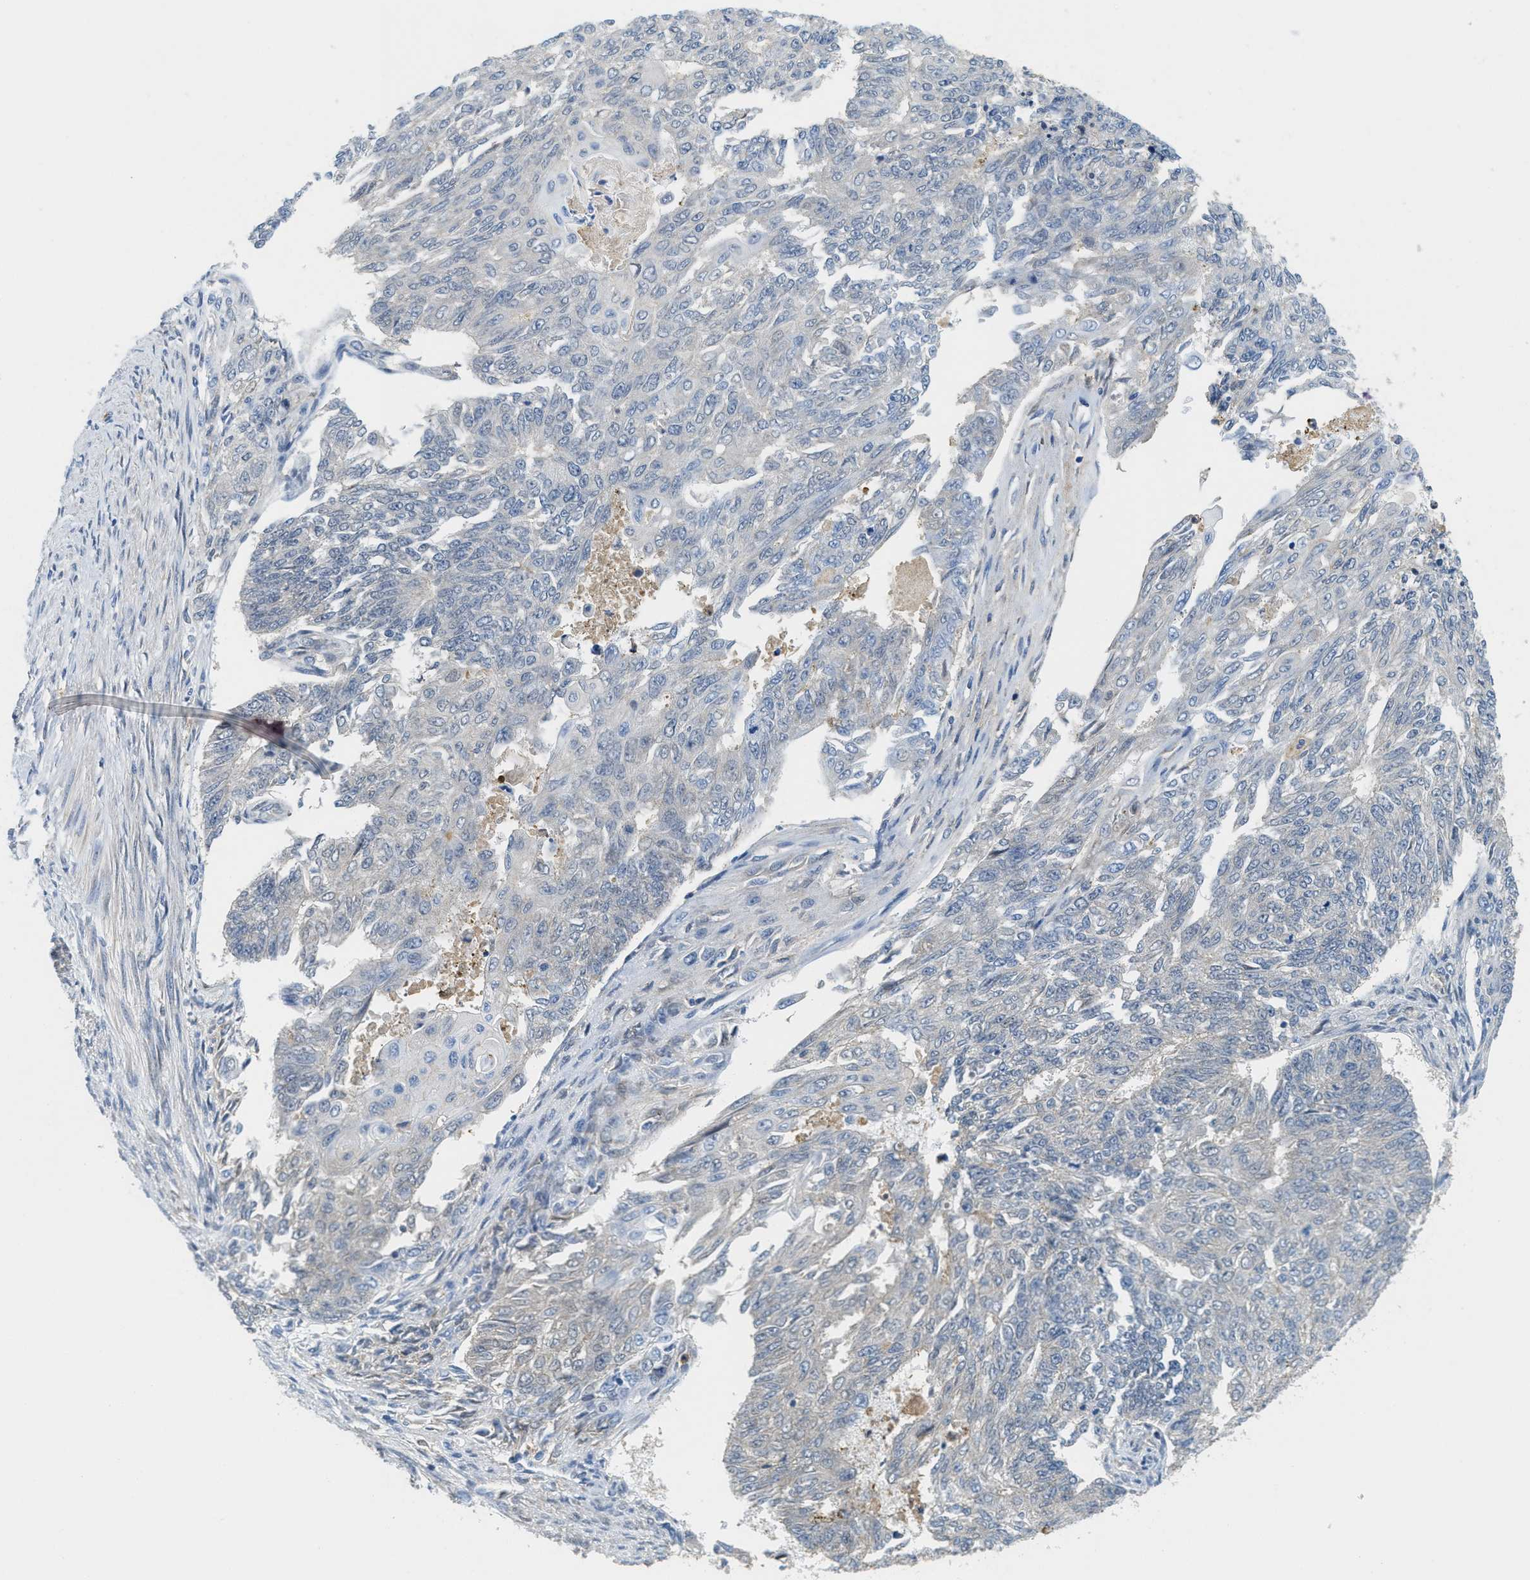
{"staining": {"intensity": "negative", "quantity": "none", "location": "none"}, "tissue": "endometrial cancer", "cell_type": "Tumor cells", "image_type": "cancer", "snomed": [{"axis": "morphology", "description": "Adenocarcinoma, NOS"}, {"axis": "topography", "description": "Endometrium"}], "caption": "An image of adenocarcinoma (endometrial) stained for a protein demonstrates no brown staining in tumor cells.", "gene": "SERPINA1", "patient": {"sex": "female", "age": 32}}